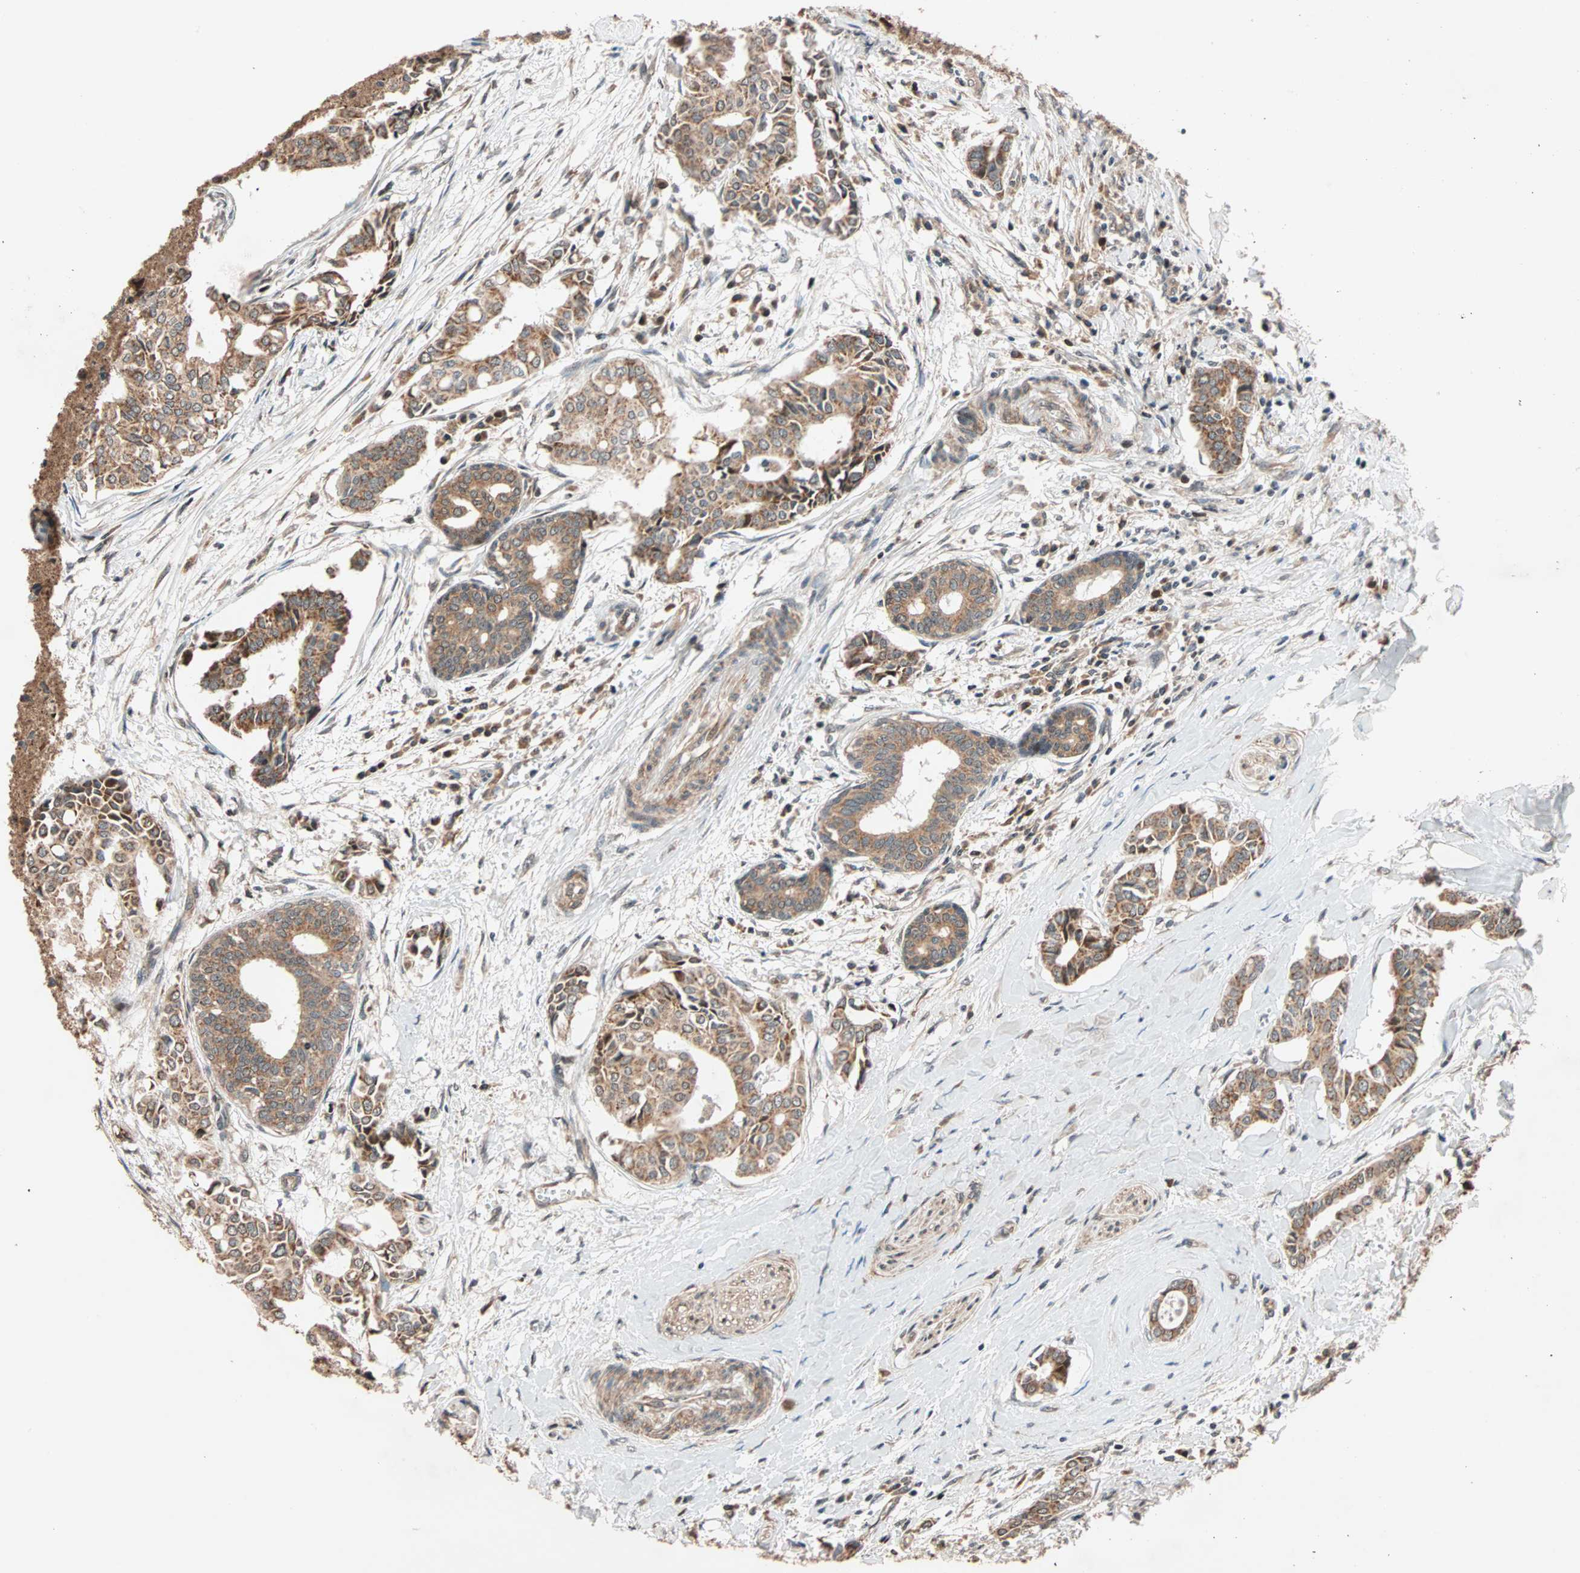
{"staining": {"intensity": "moderate", "quantity": ">75%", "location": "cytoplasmic/membranous"}, "tissue": "head and neck cancer", "cell_type": "Tumor cells", "image_type": "cancer", "snomed": [{"axis": "morphology", "description": "Adenocarcinoma, NOS"}, {"axis": "topography", "description": "Salivary gland"}, {"axis": "topography", "description": "Head-Neck"}], "caption": "A medium amount of moderate cytoplasmic/membranous staining is present in about >75% of tumor cells in head and neck cancer (adenocarcinoma) tissue. (DAB (3,3'-diaminobenzidine) IHC, brown staining for protein, blue staining for nuclei).", "gene": "HECW1", "patient": {"sex": "female", "age": 59}}